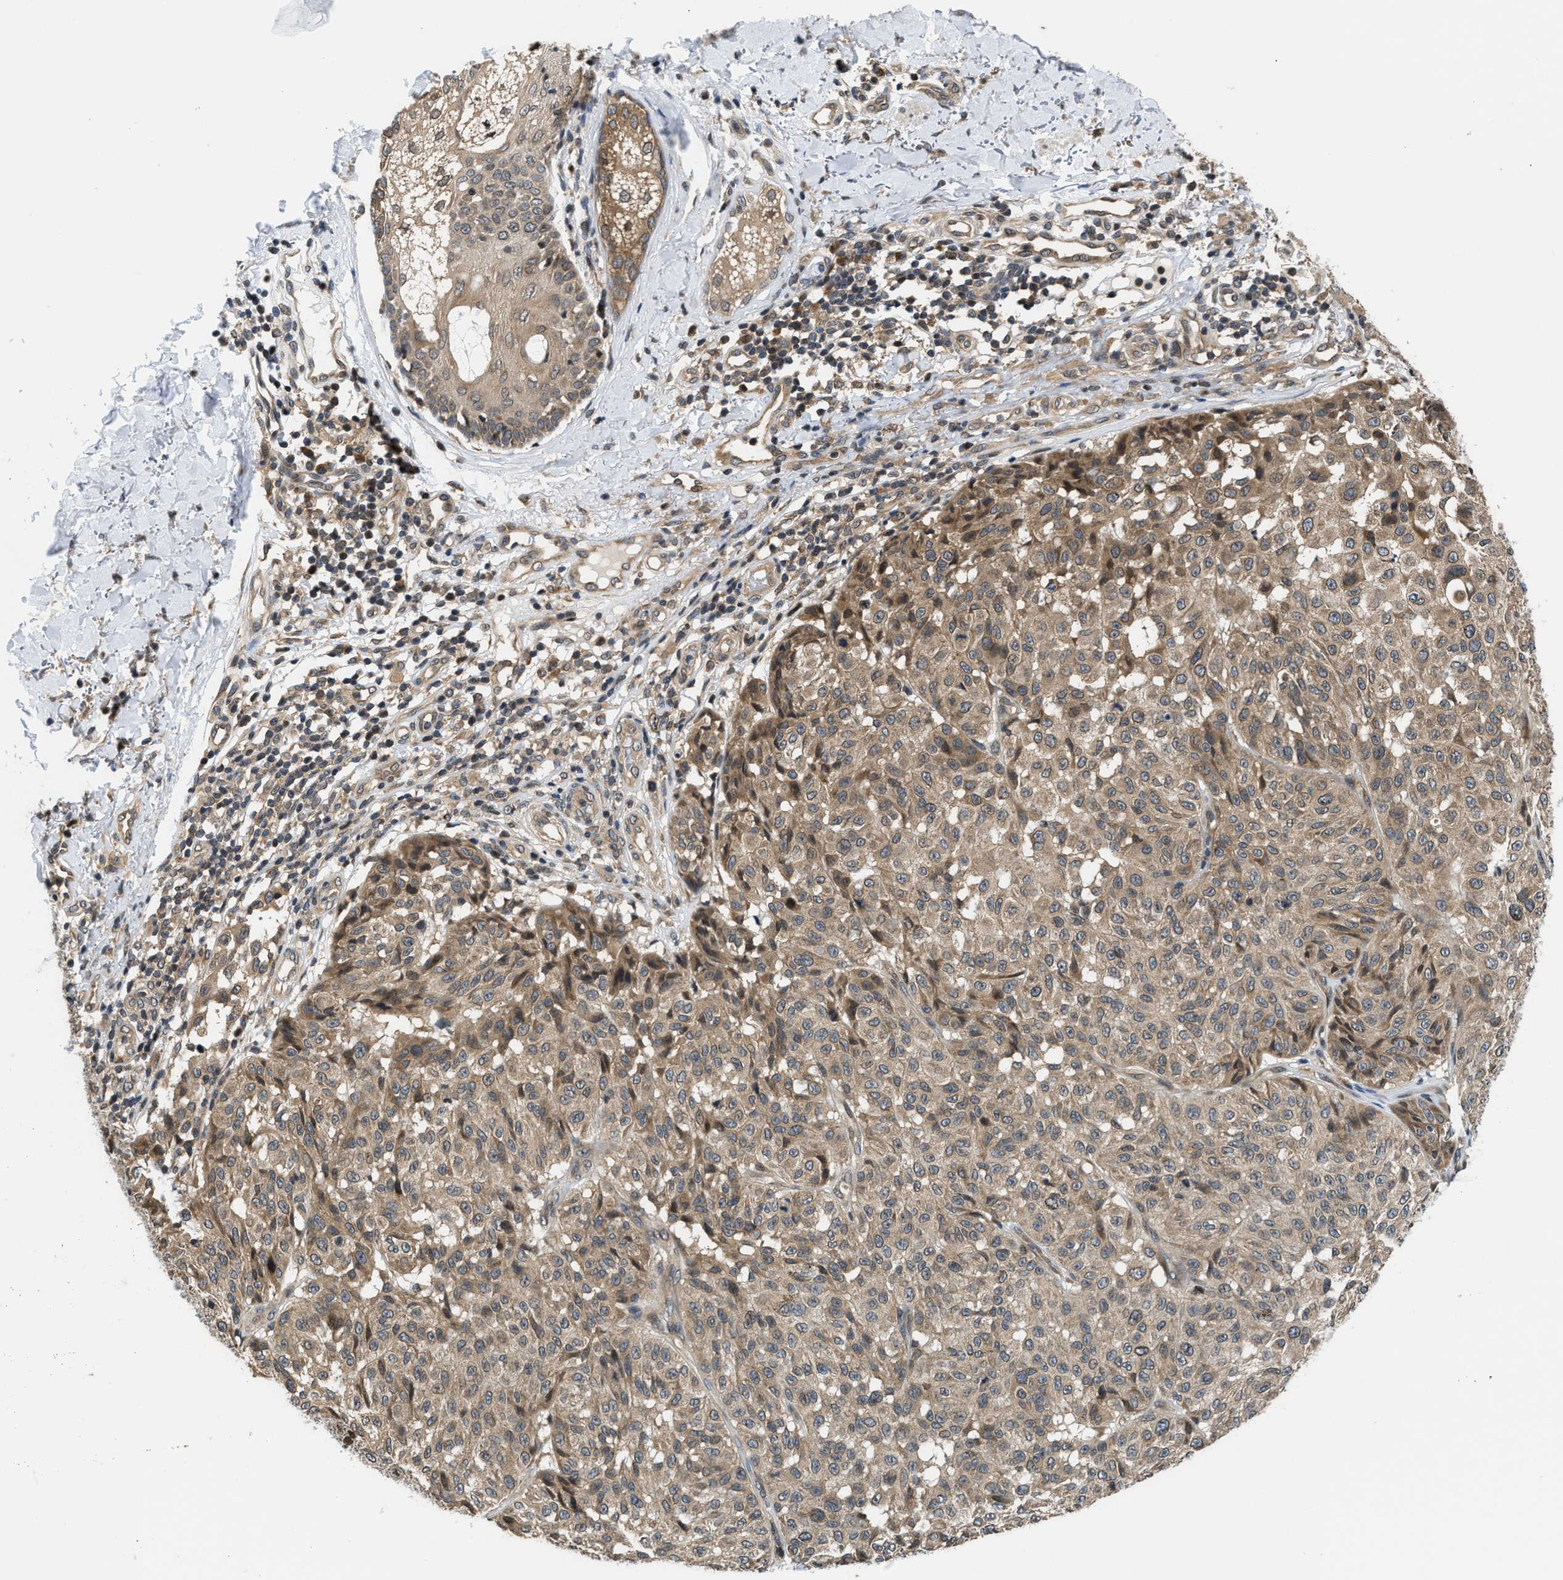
{"staining": {"intensity": "weak", "quantity": ">75%", "location": "cytoplasmic/membranous"}, "tissue": "melanoma", "cell_type": "Tumor cells", "image_type": "cancer", "snomed": [{"axis": "morphology", "description": "Malignant melanoma, NOS"}, {"axis": "topography", "description": "Skin"}], "caption": "A high-resolution image shows immunohistochemistry staining of melanoma, which demonstrates weak cytoplasmic/membranous expression in about >75% of tumor cells.", "gene": "RAB29", "patient": {"sex": "female", "age": 46}}